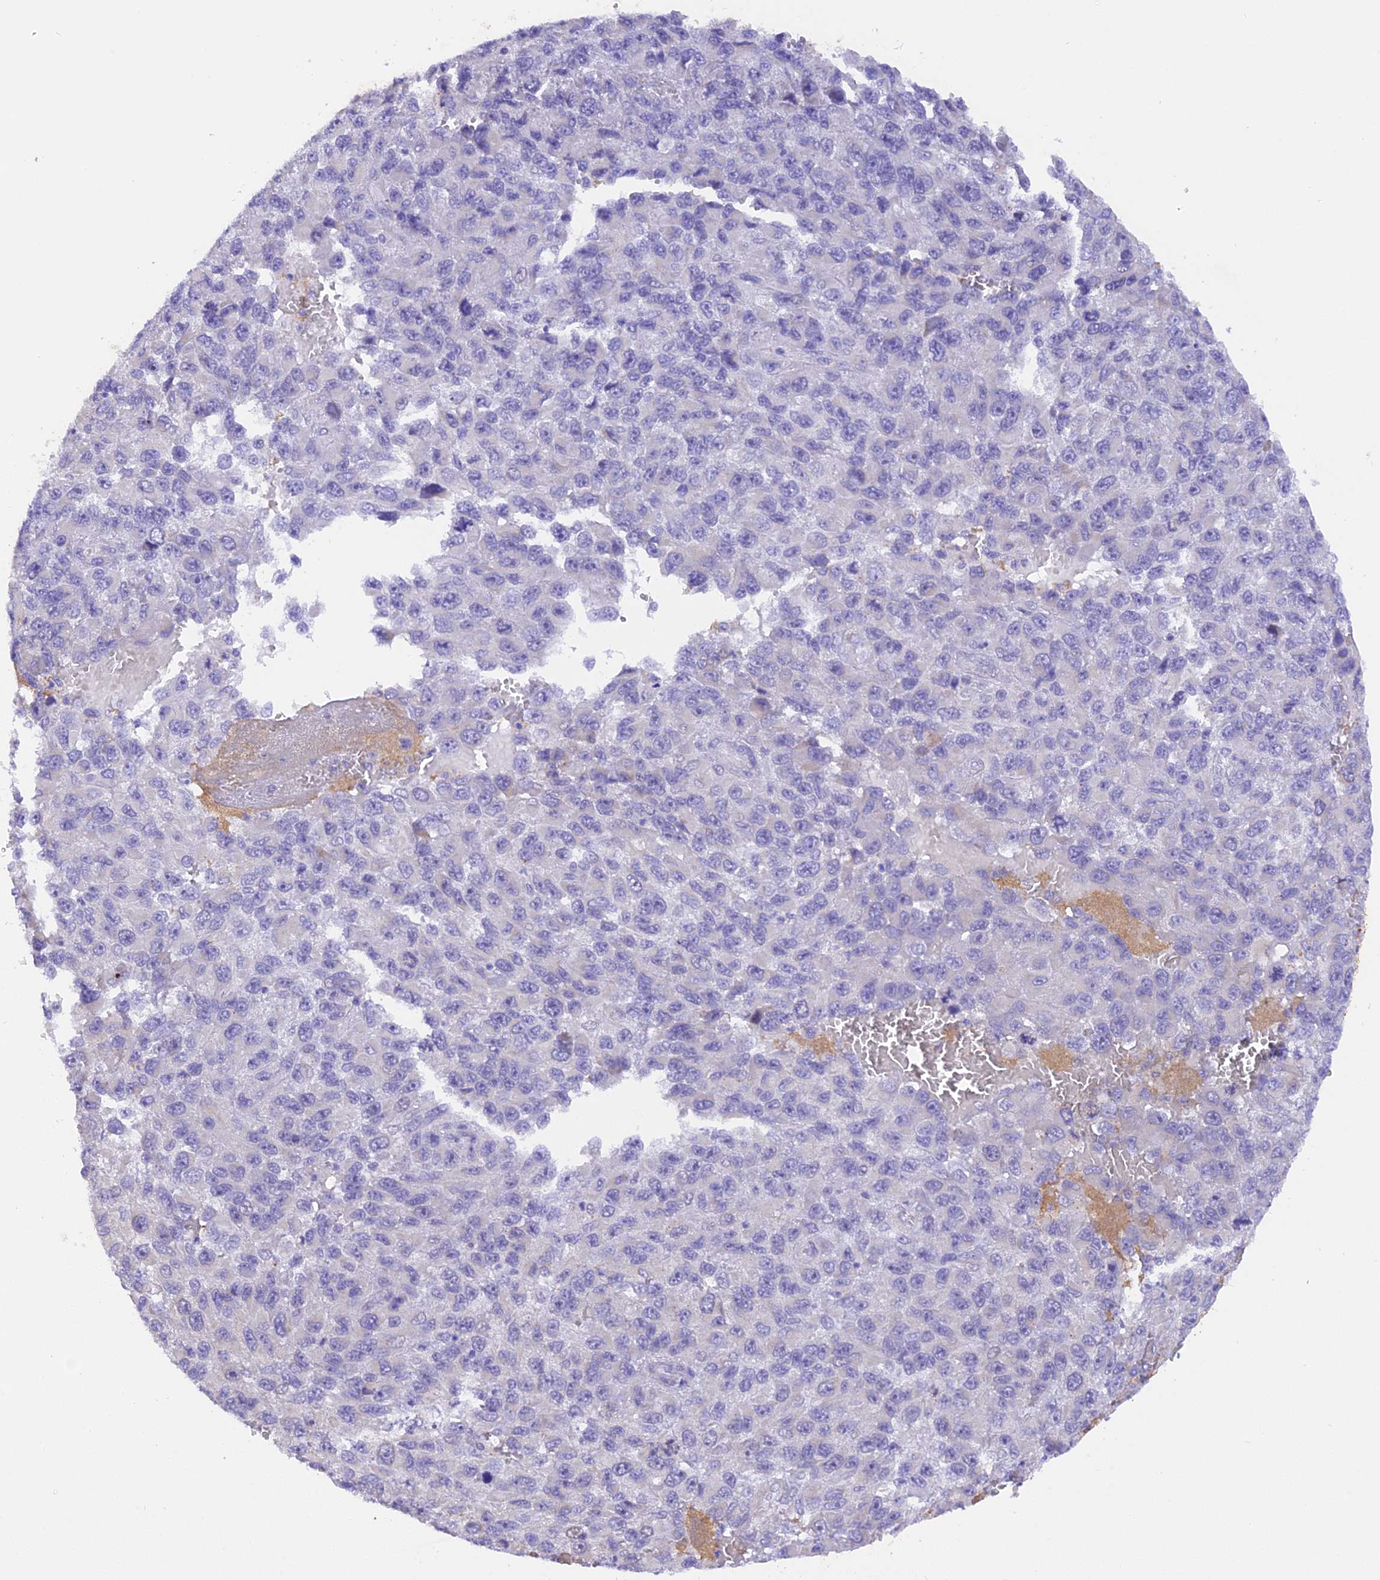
{"staining": {"intensity": "negative", "quantity": "none", "location": "none"}, "tissue": "melanoma", "cell_type": "Tumor cells", "image_type": "cancer", "snomed": [{"axis": "morphology", "description": "Normal tissue, NOS"}, {"axis": "morphology", "description": "Malignant melanoma, NOS"}, {"axis": "topography", "description": "Skin"}], "caption": "IHC image of melanoma stained for a protein (brown), which reveals no expression in tumor cells. (DAB (3,3'-diaminobenzidine) immunohistochemistry (IHC) with hematoxylin counter stain).", "gene": "PKIA", "patient": {"sex": "female", "age": 96}}